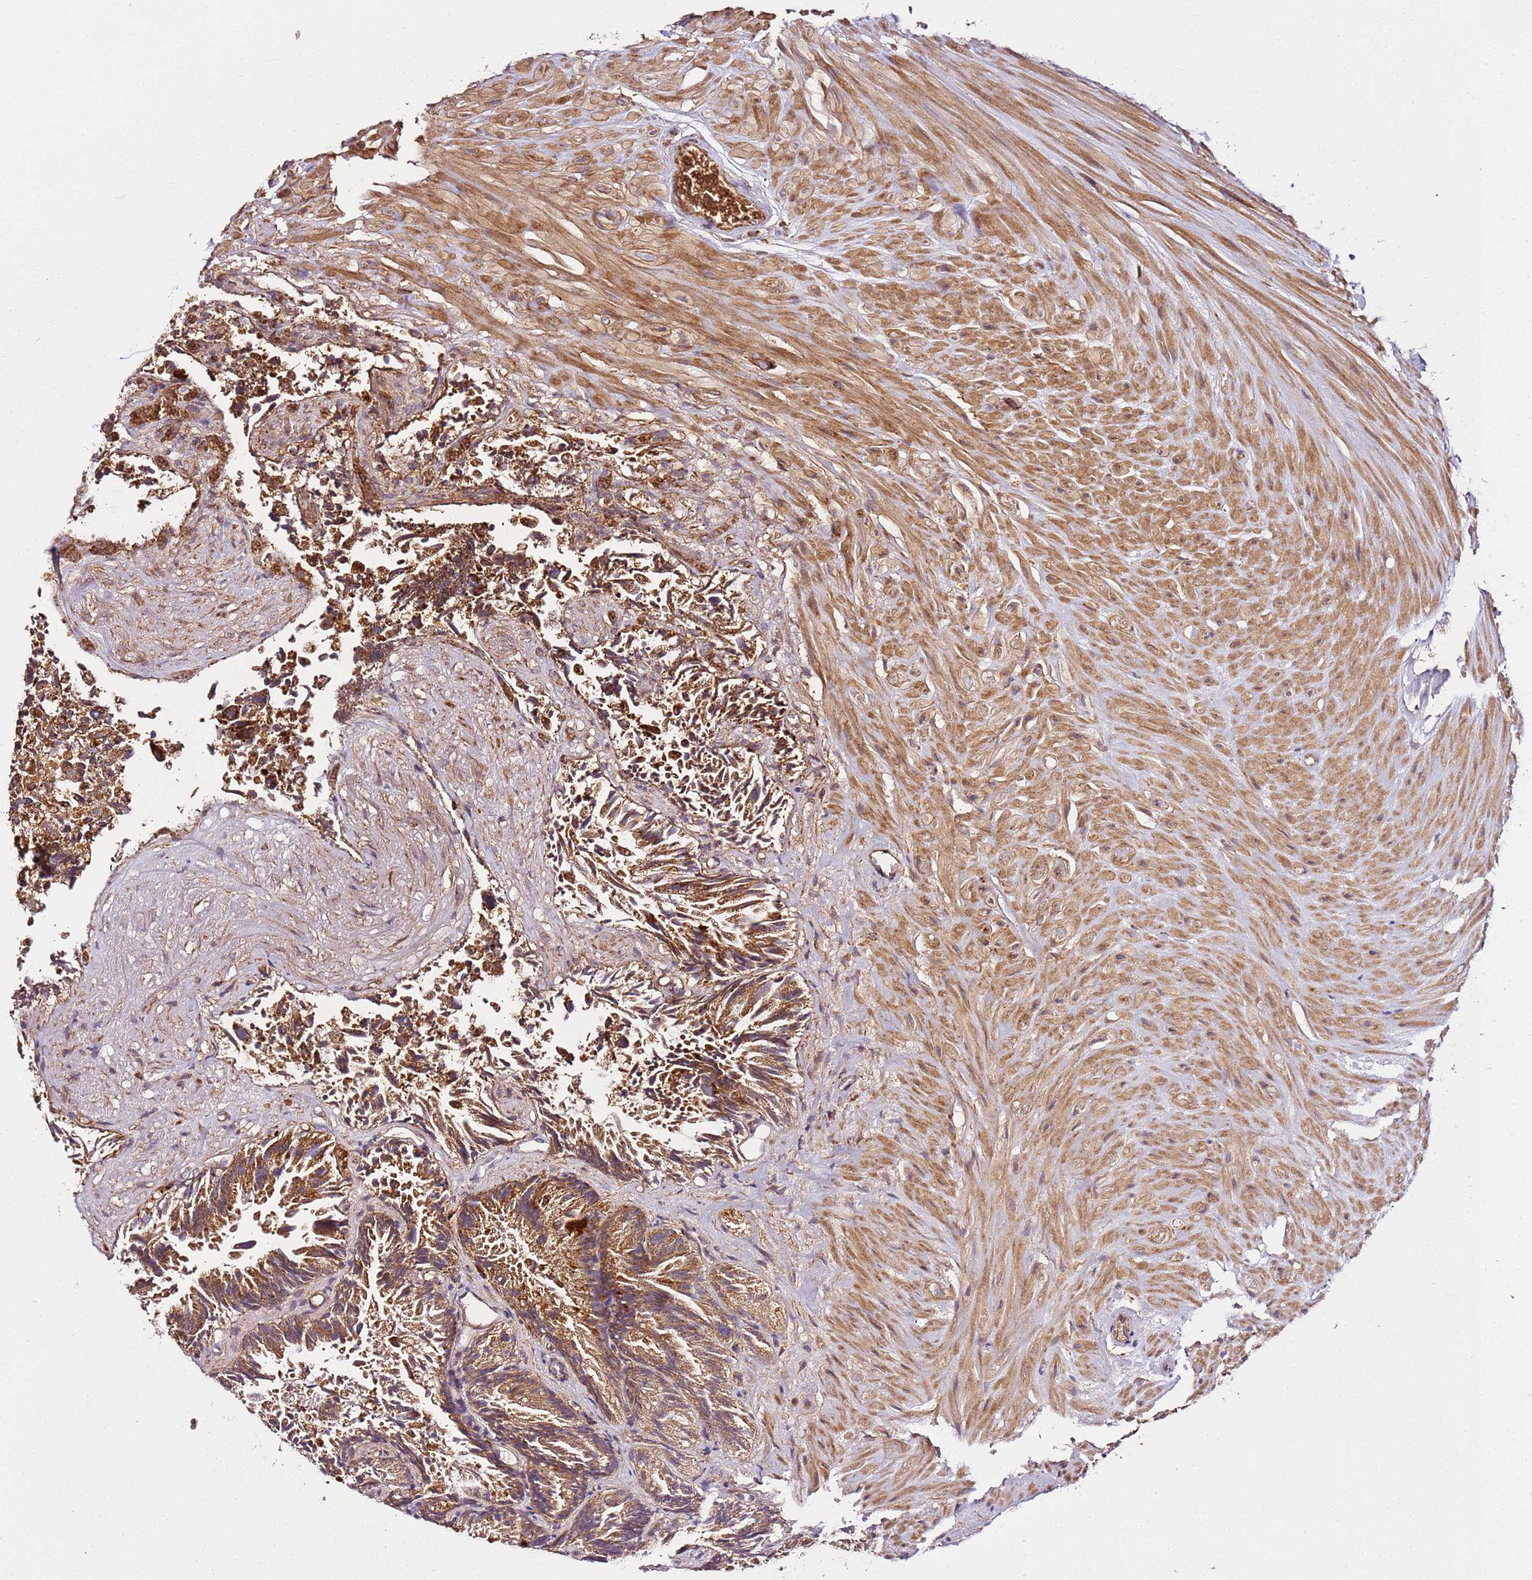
{"staining": {"intensity": "strong", "quantity": ">75%", "location": "cytoplasmic/membranous"}, "tissue": "seminal vesicle", "cell_type": "Glandular cells", "image_type": "normal", "snomed": [{"axis": "morphology", "description": "Normal tissue, NOS"}, {"axis": "topography", "description": "Seminal veicle"}, {"axis": "topography", "description": "Peripheral nerve tissue"}], "caption": "Protein expression analysis of unremarkable human seminal vesicle reveals strong cytoplasmic/membranous expression in about >75% of glandular cells.", "gene": "TM2D2", "patient": {"sex": "male", "age": 63}}